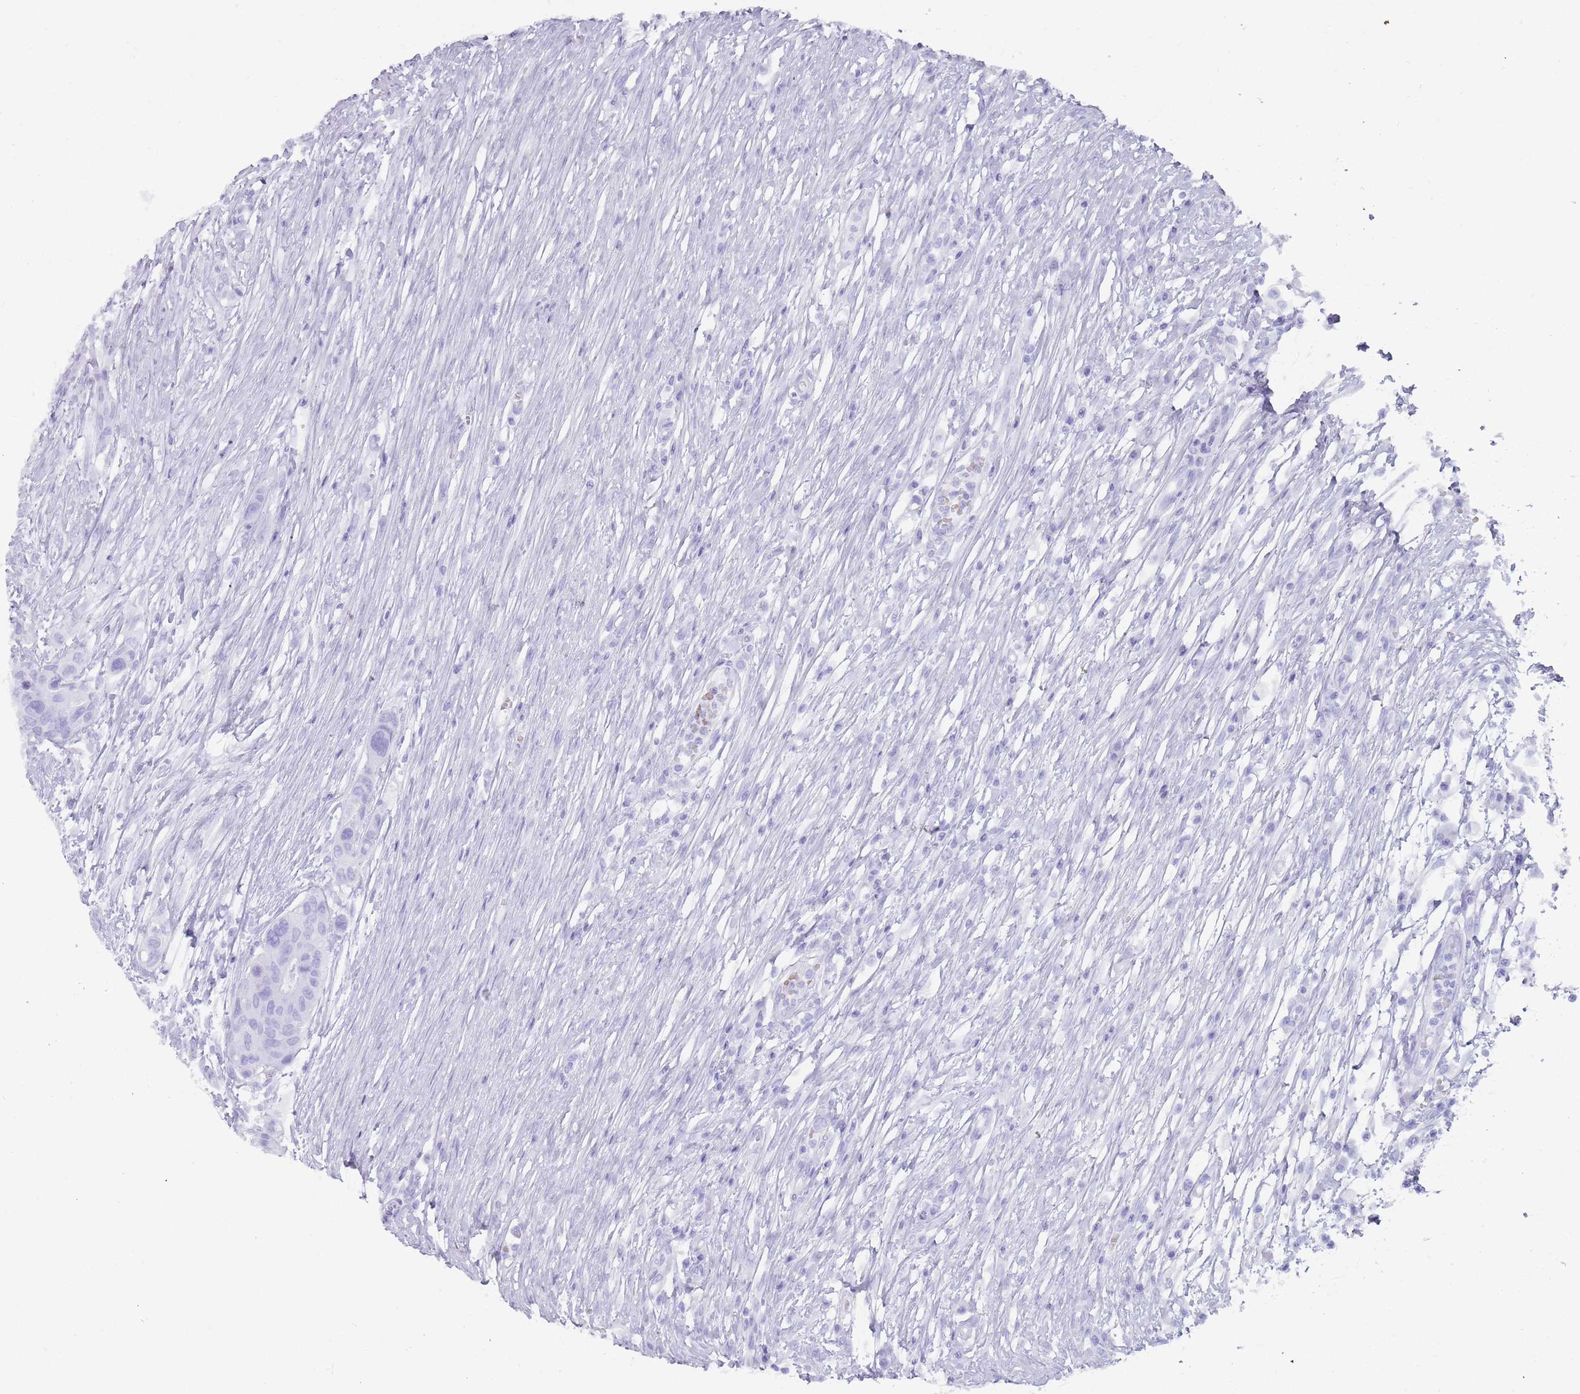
{"staining": {"intensity": "negative", "quantity": "none", "location": "none"}, "tissue": "colorectal cancer", "cell_type": "Tumor cells", "image_type": "cancer", "snomed": [{"axis": "morphology", "description": "Adenocarcinoma, NOS"}, {"axis": "topography", "description": "Colon"}], "caption": "Adenocarcinoma (colorectal) stained for a protein using immunohistochemistry demonstrates no staining tumor cells.", "gene": "TMEM251", "patient": {"sex": "male", "age": 77}}